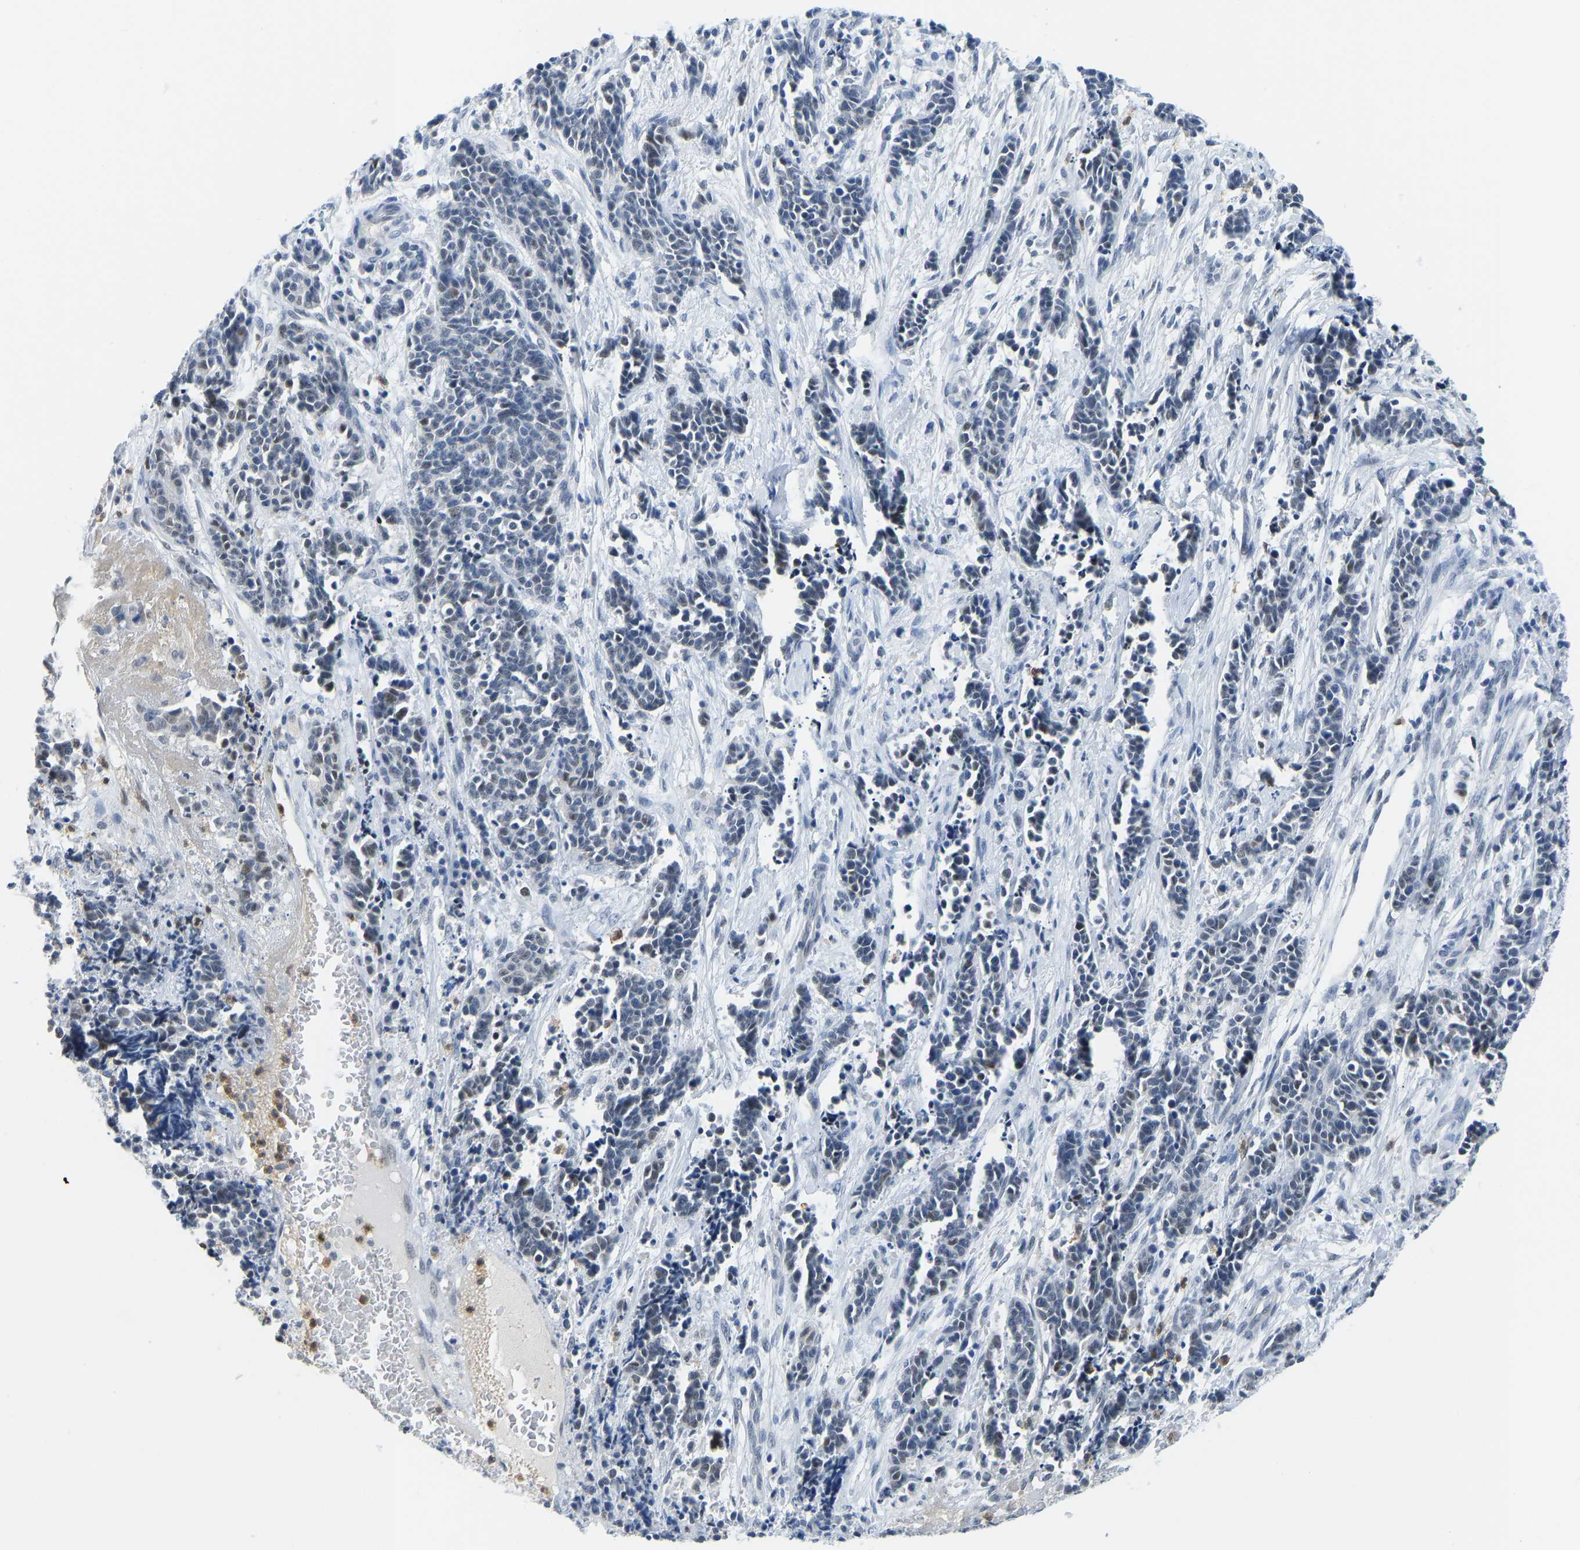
{"staining": {"intensity": "negative", "quantity": "none", "location": "none"}, "tissue": "cervical cancer", "cell_type": "Tumor cells", "image_type": "cancer", "snomed": [{"axis": "morphology", "description": "Squamous cell carcinoma, NOS"}, {"axis": "topography", "description": "Cervix"}], "caption": "Tumor cells are negative for protein expression in human cervical squamous cell carcinoma. (Immunohistochemistry (ihc), brightfield microscopy, high magnification).", "gene": "TXNDC2", "patient": {"sex": "female", "age": 35}}